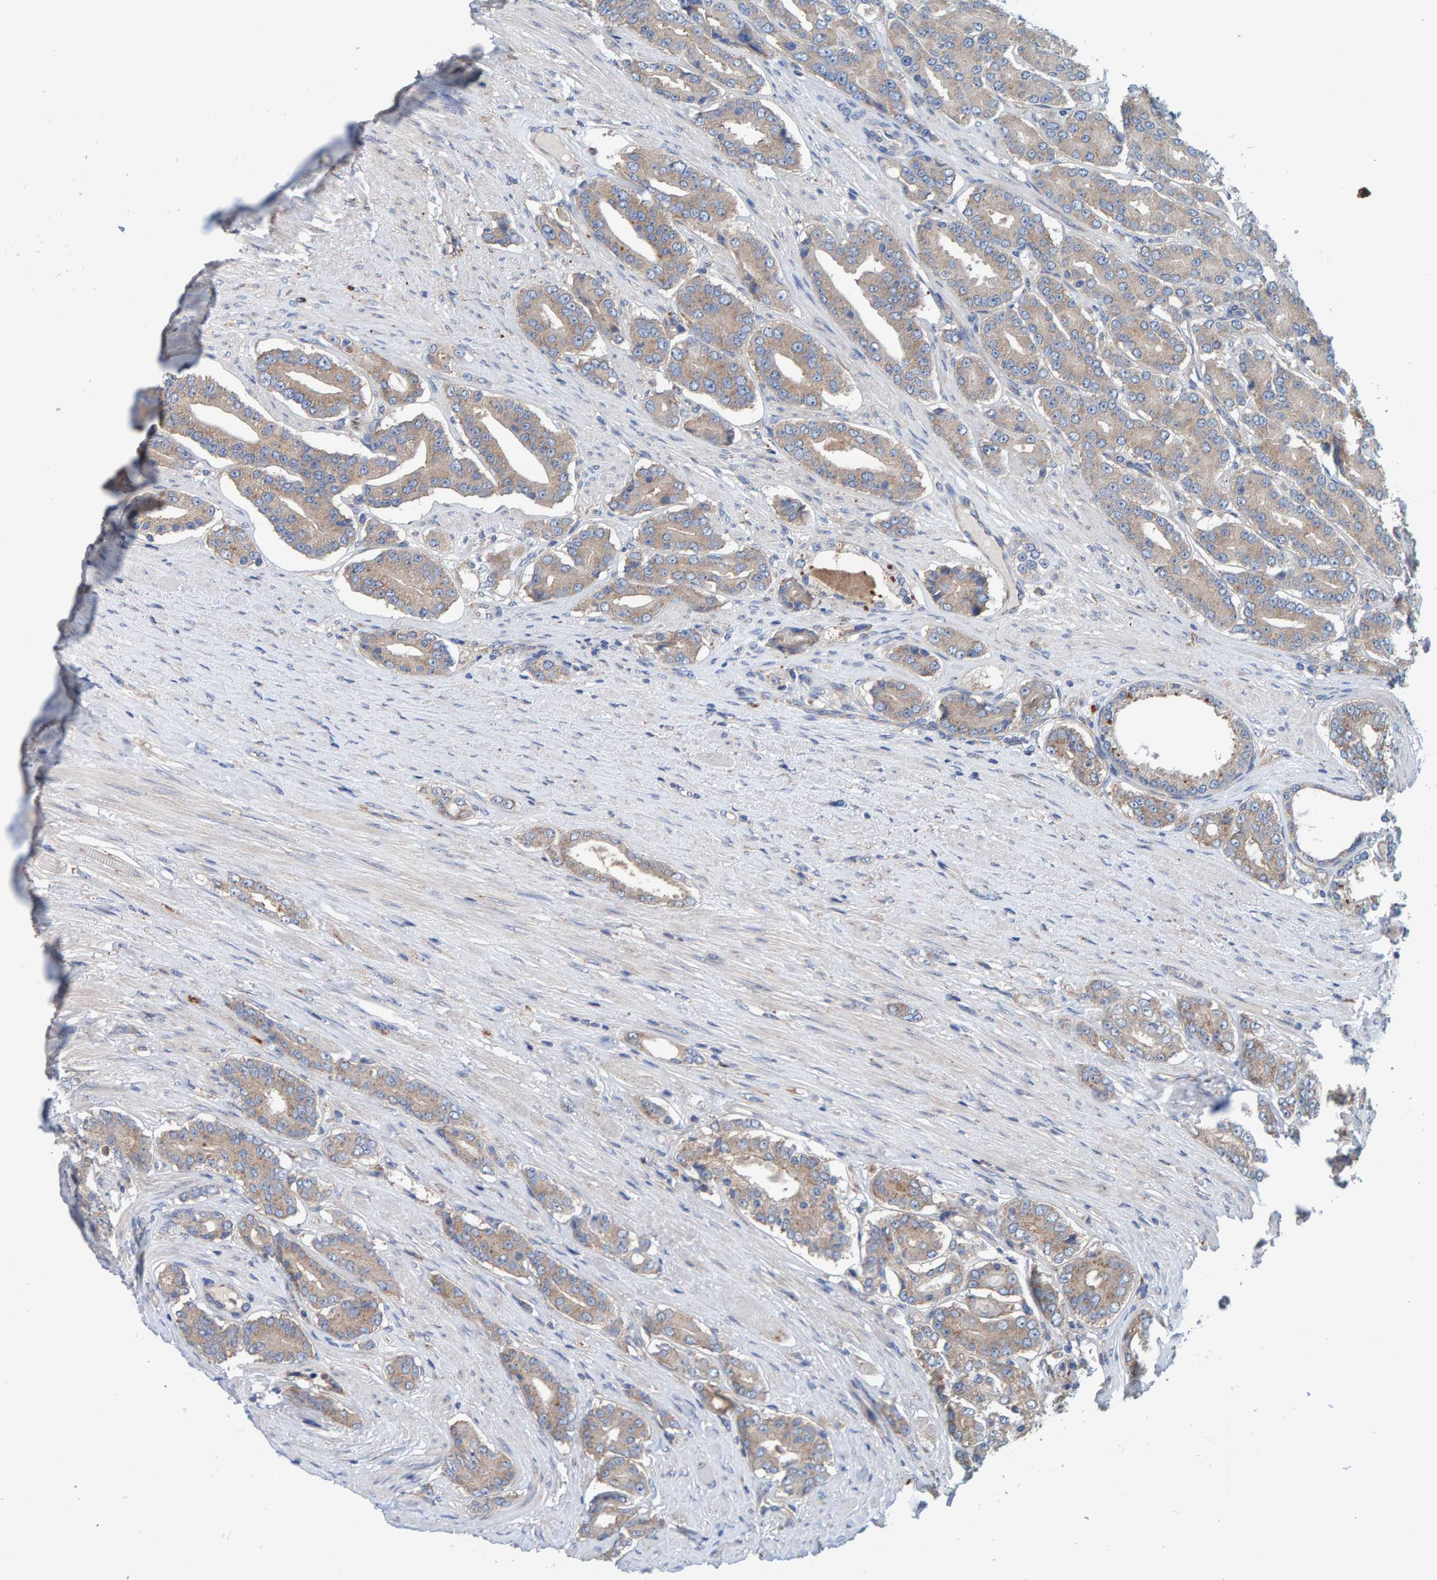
{"staining": {"intensity": "weak", "quantity": ">75%", "location": "cytoplasmic/membranous"}, "tissue": "prostate cancer", "cell_type": "Tumor cells", "image_type": "cancer", "snomed": [{"axis": "morphology", "description": "Adenocarcinoma, High grade"}, {"axis": "topography", "description": "Prostate"}], "caption": "An IHC photomicrograph of tumor tissue is shown. Protein staining in brown labels weak cytoplasmic/membranous positivity in prostate adenocarcinoma (high-grade) within tumor cells. (DAB = brown stain, brightfield microscopy at high magnification).", "gene": "MKLN1", "patient": {"sex": "male", "age": 71}}